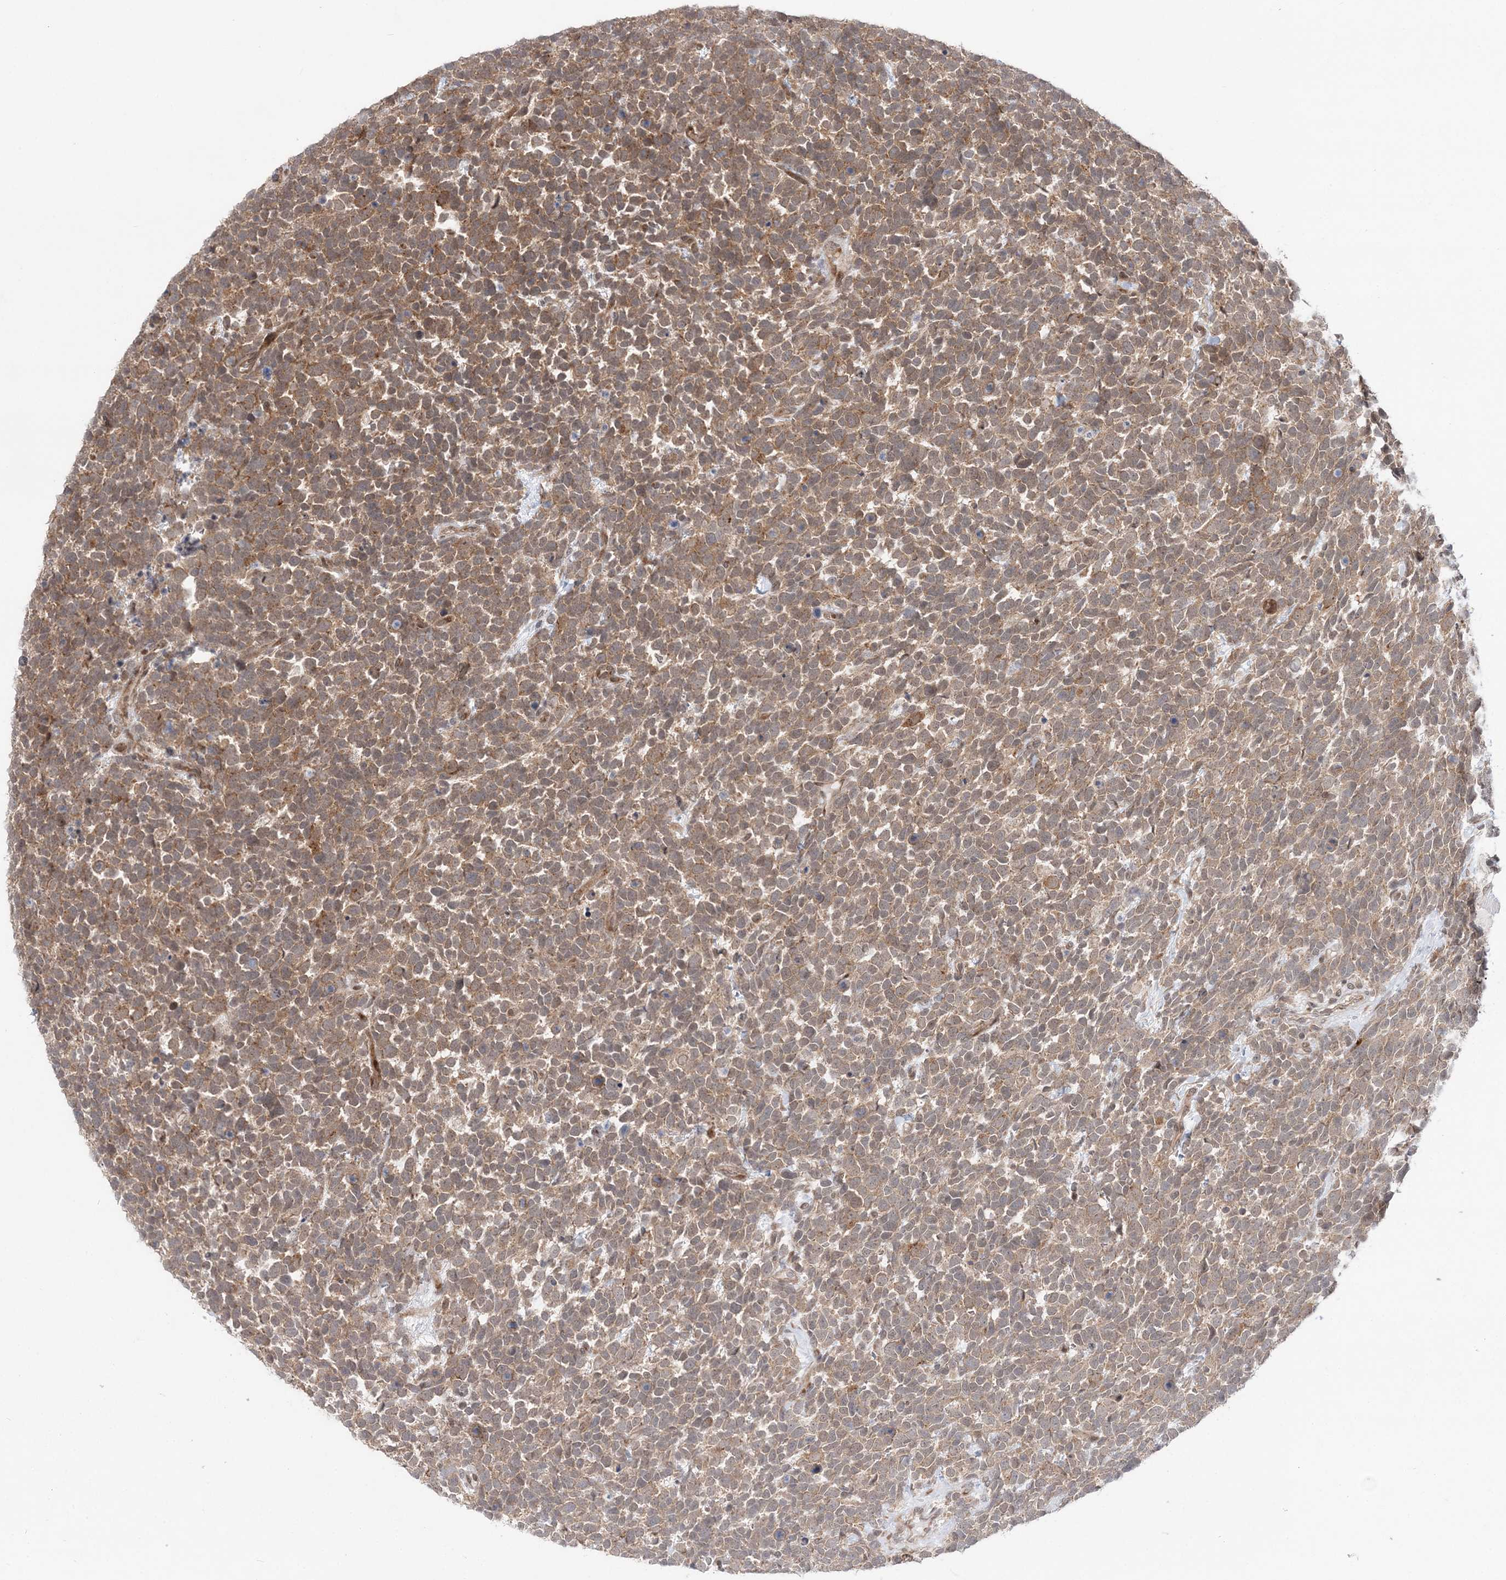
{"staining": {"intensity": "moderate", "quantity": ">75%", "location": "cytoplasmic/membranous"}, "tissue": "urothelial cancer", "cell_type": "Tumor cells", "image_type": "cancer", "snomed": [{"axis": "morphology", "description": "Urothelial carcinoma, High grade"}, {"axis": "topography", "description": "Urinary bladder"}], "caption": "Protein expression analysis of urothelial cancer displays moderate cytoplasmic/membranous expression in about >75% of tumor cells.", "gene": "ANAPC15", "patient": {"sex": "female", "age": 82}}